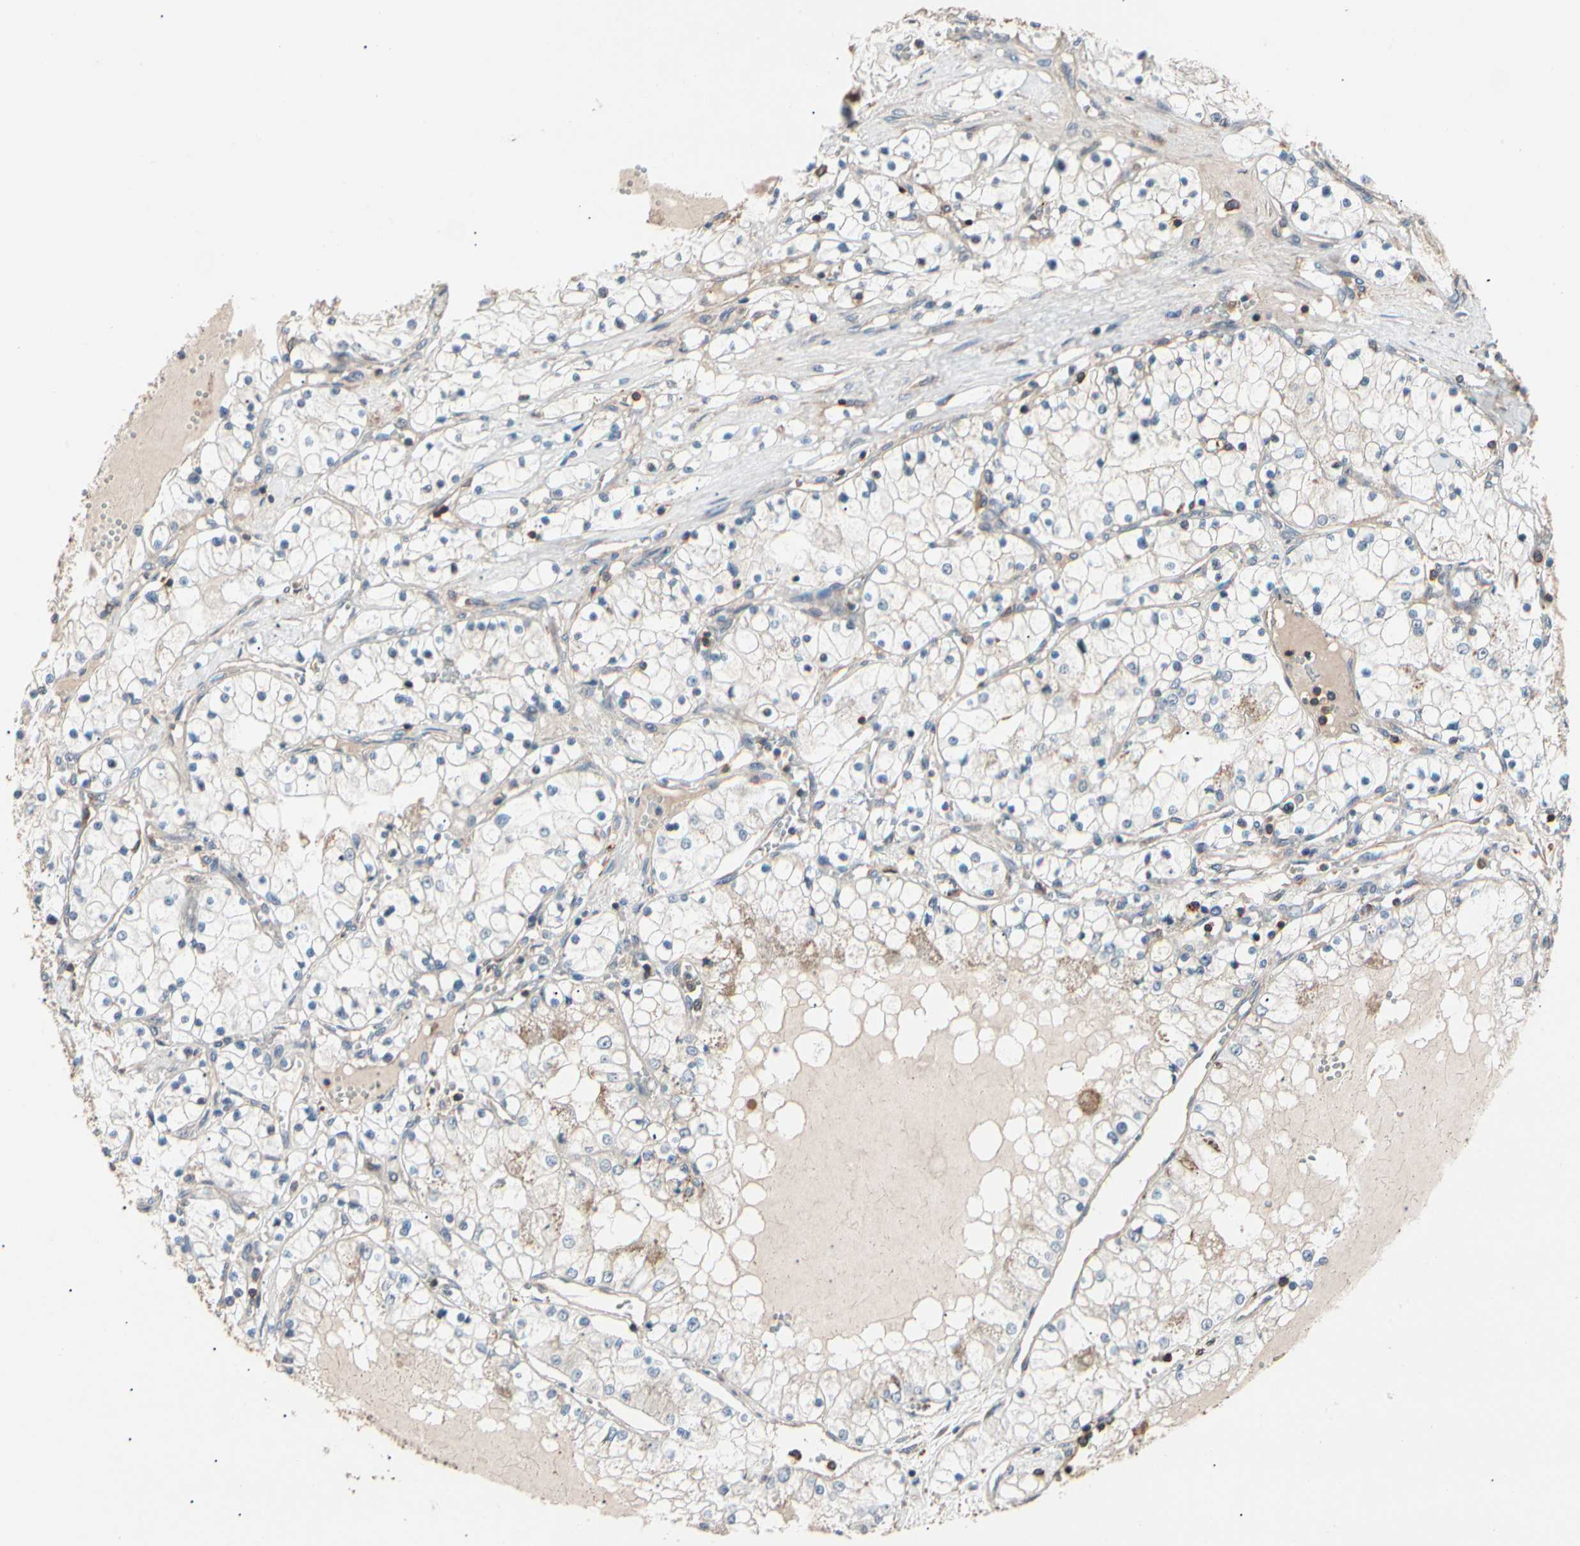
{"staining": {"intensity": "weak", "quantity": "<25%", "location": "cytoplasmic/membranous"}, "tissue": "renal cancer", "cell_type": "Tumor cells", "image_type": "cancer", "snomed": [{"axis": "morphology", "description": "Adenocarcinoma, NOS"}, {"axis": "topography", "description": "Kidney"}], "caption": "Immunohistochemical staining of human renal adenocarcinoma displays no significant staining in tumor cells. The staining was performed using DAB (3,3'-diaminobenzidine) to visualize the protein expression in brown, while the nuclei were stained in blue with hematoxylin (Magnification: 20x).", "gene": "MAPK13", "patient": {"sex": "male", "age": 68}}